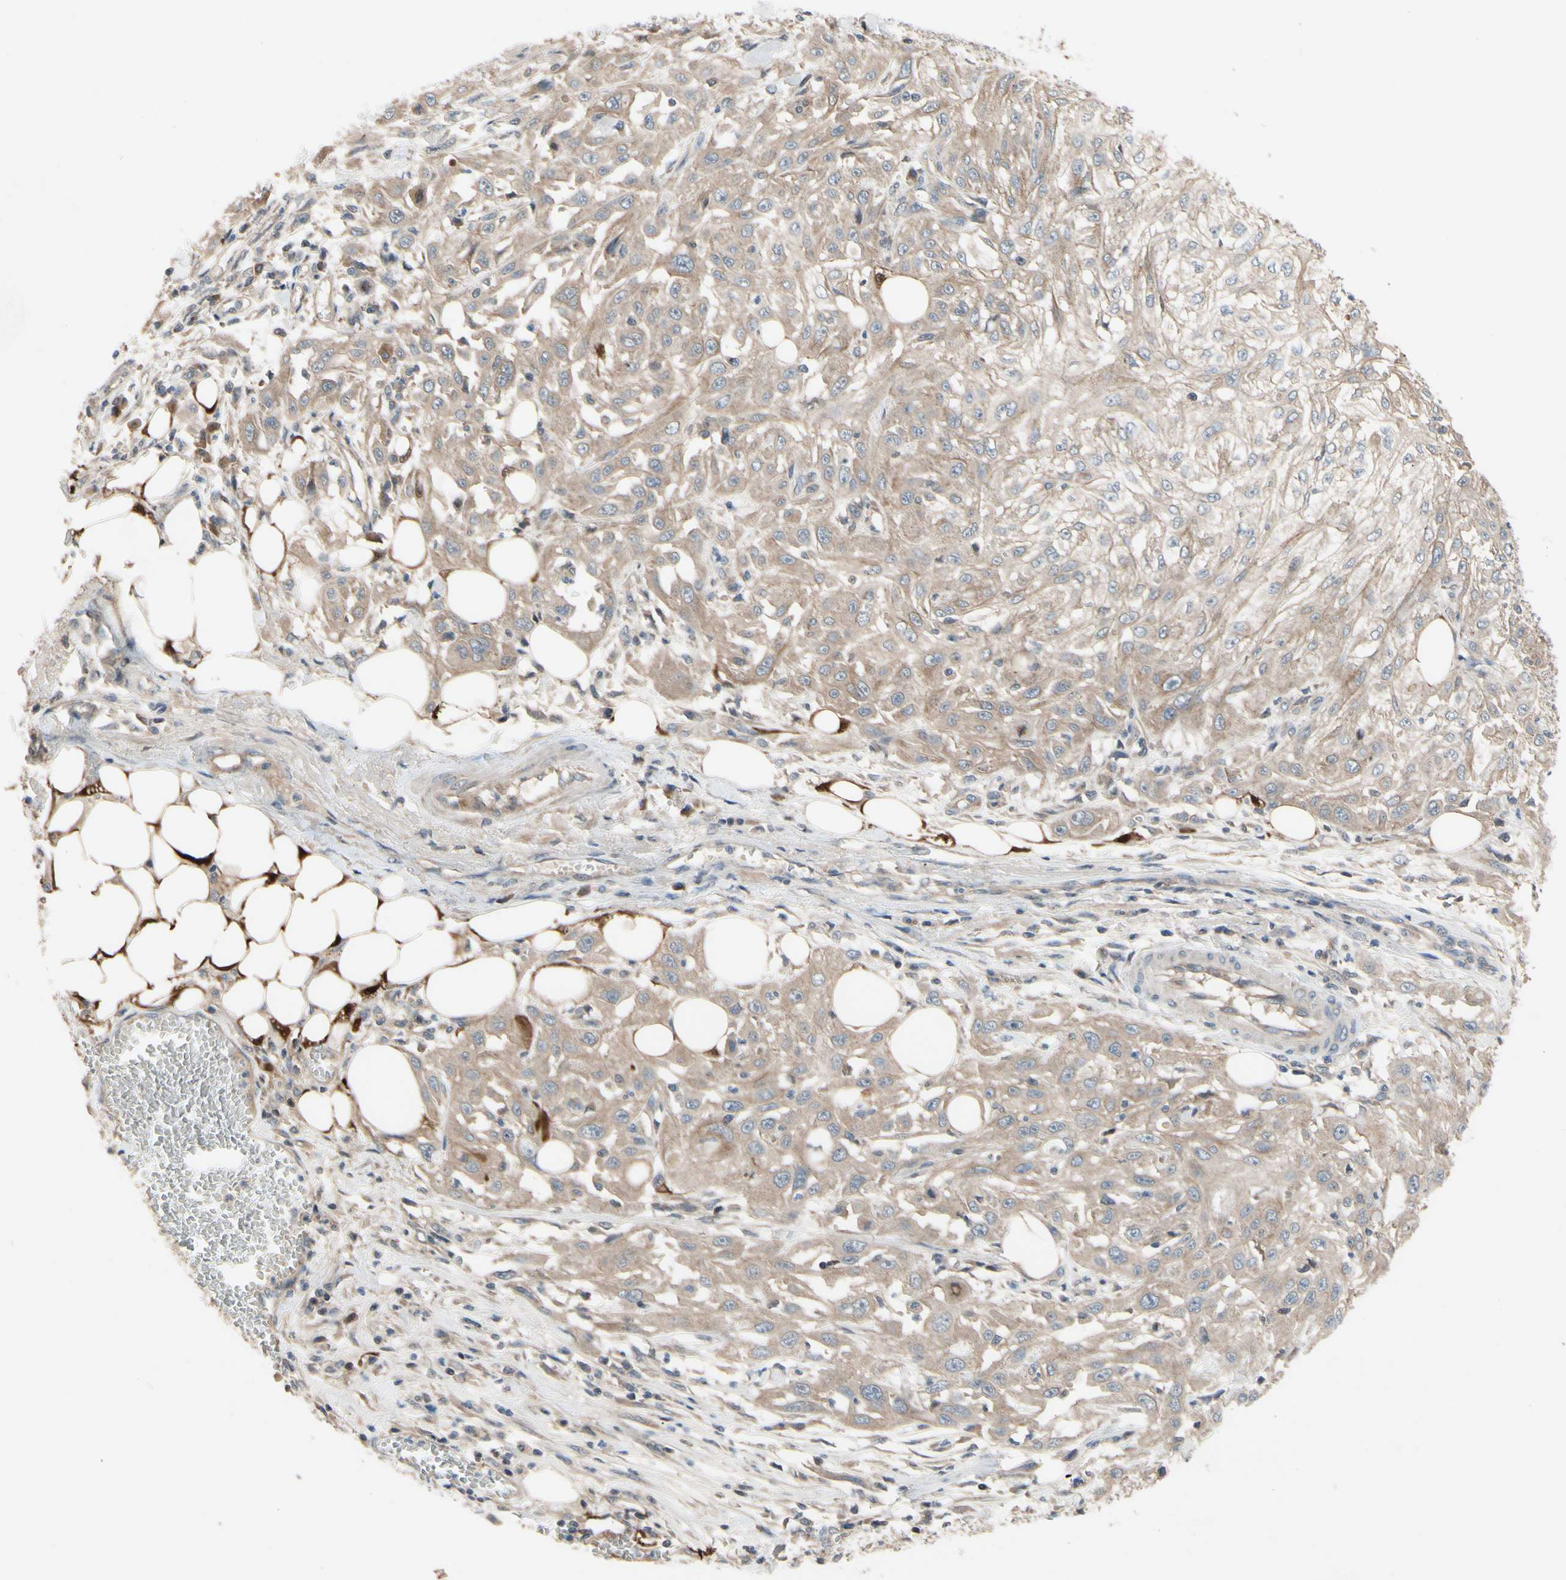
{"staining": {"intensity": "weak", "quantity": ">75%", "location": "cytoplasmic/membranous"}, "tissue": "skin cancer", "cell_type": "Tumor cells", "image_type": "cancer", "snomed": [{"axis": "morphology", "description": "Squamous cell carcinoma, NOS"}, {"axis": "topography", "description": "Skin"}], "caption": "Brown immunohistochemical staining in human squamous cell carcinoma (skin) shows weak cytoplasmic/membranous positivity in about >75% of tumor cells.", "gene": "ICAM5", "patient": {"sex": "male", "age": 75}}